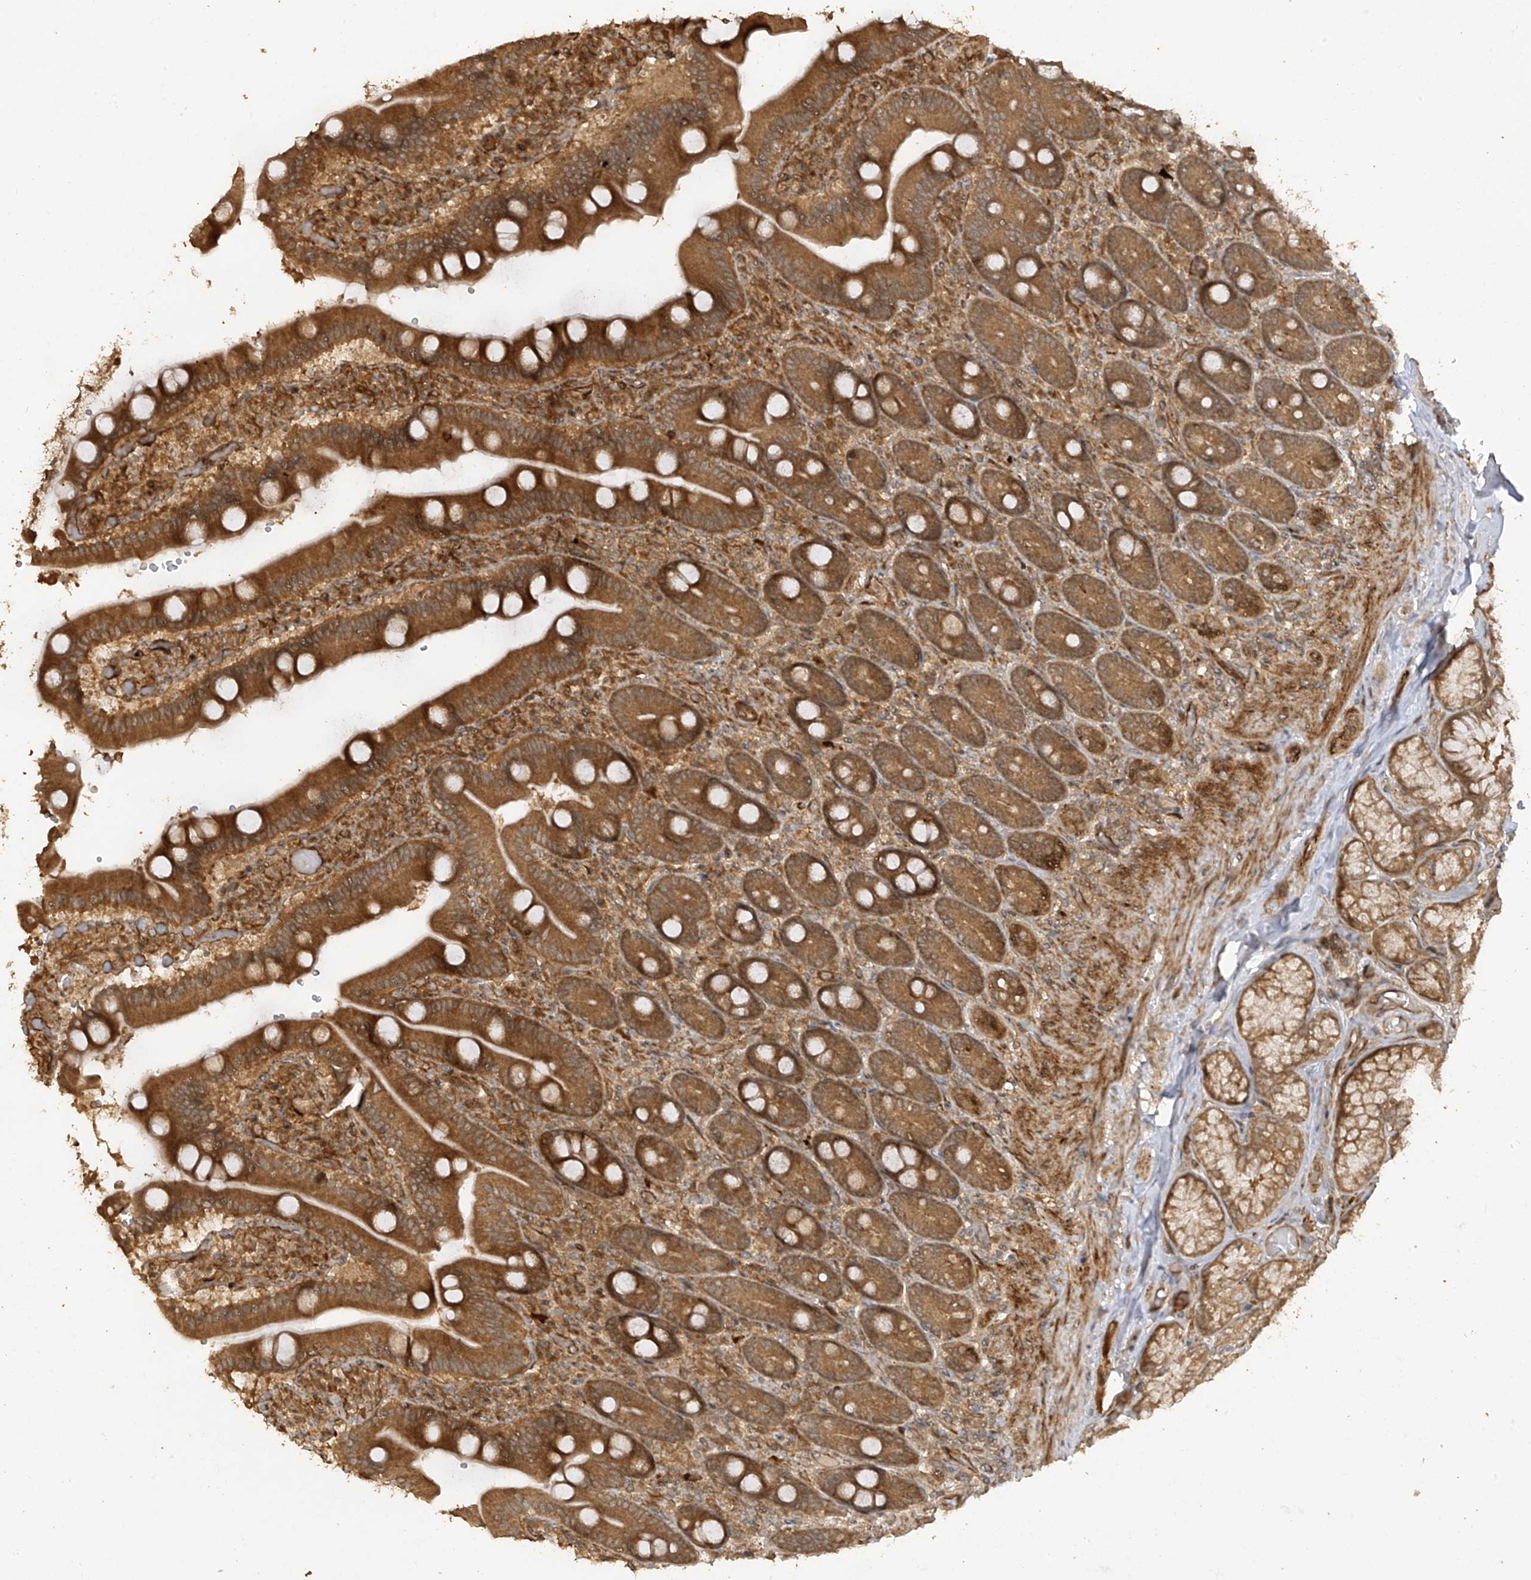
{"staining": {"intensity": "strong", "quantity": ">75%", "location": "cytoplasmic/membranous"}, "tissue": "duodenum", "cell_type": "Glandular cells", "image_type": "normal", "snomed": [{"axis": "morphology", "description": "Normal tissue, NOS"}, {"axis": "topography", "description": "Duodenum"}], "caption": "Glandular cells display strong cytoplasmic/membranous expression in approximately >75% of cells in benign duodenum.", "gene": "ZNF653", "patient": {"sex": "female", "age": 62}}